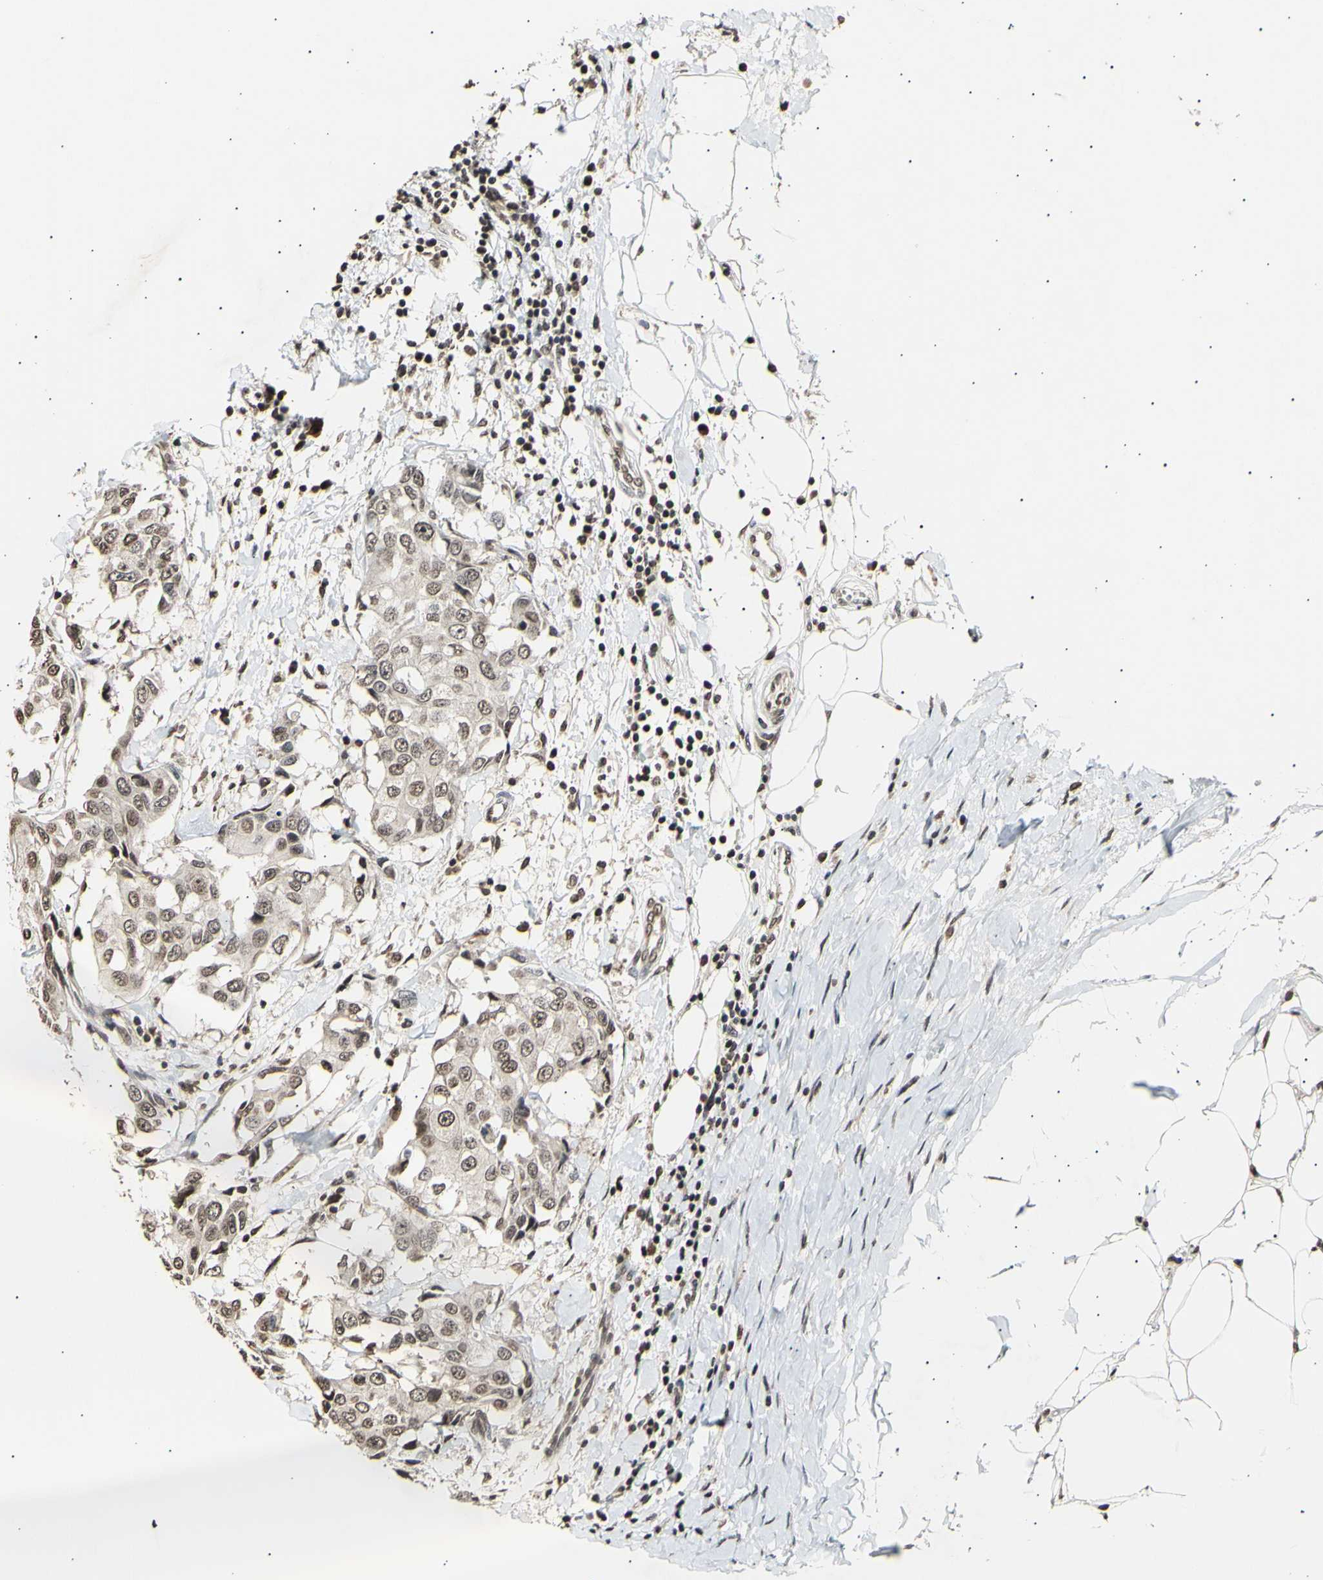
{"staining": {"intensity": "moderate", "quantity": ">75%", "location": "cytoplasmic/membranous,nuclear"}, "tissue": "breast cancer", "cell_type": "Tumor cells", "image_type": "cancer", "snomed": [{"axis": "morphology", "description": "Duct carcinoma"}, {"axis": "topography", "description": "Breast"}], "caption": "This is a histology image of immunohistochemistry staining of breast cancer, which shows moderate staining in the cytoplasmic/membranous and nuclear of tumor cells.", "gene": "ANAPC7", "patient": {"sex": "female", "age": 27}}